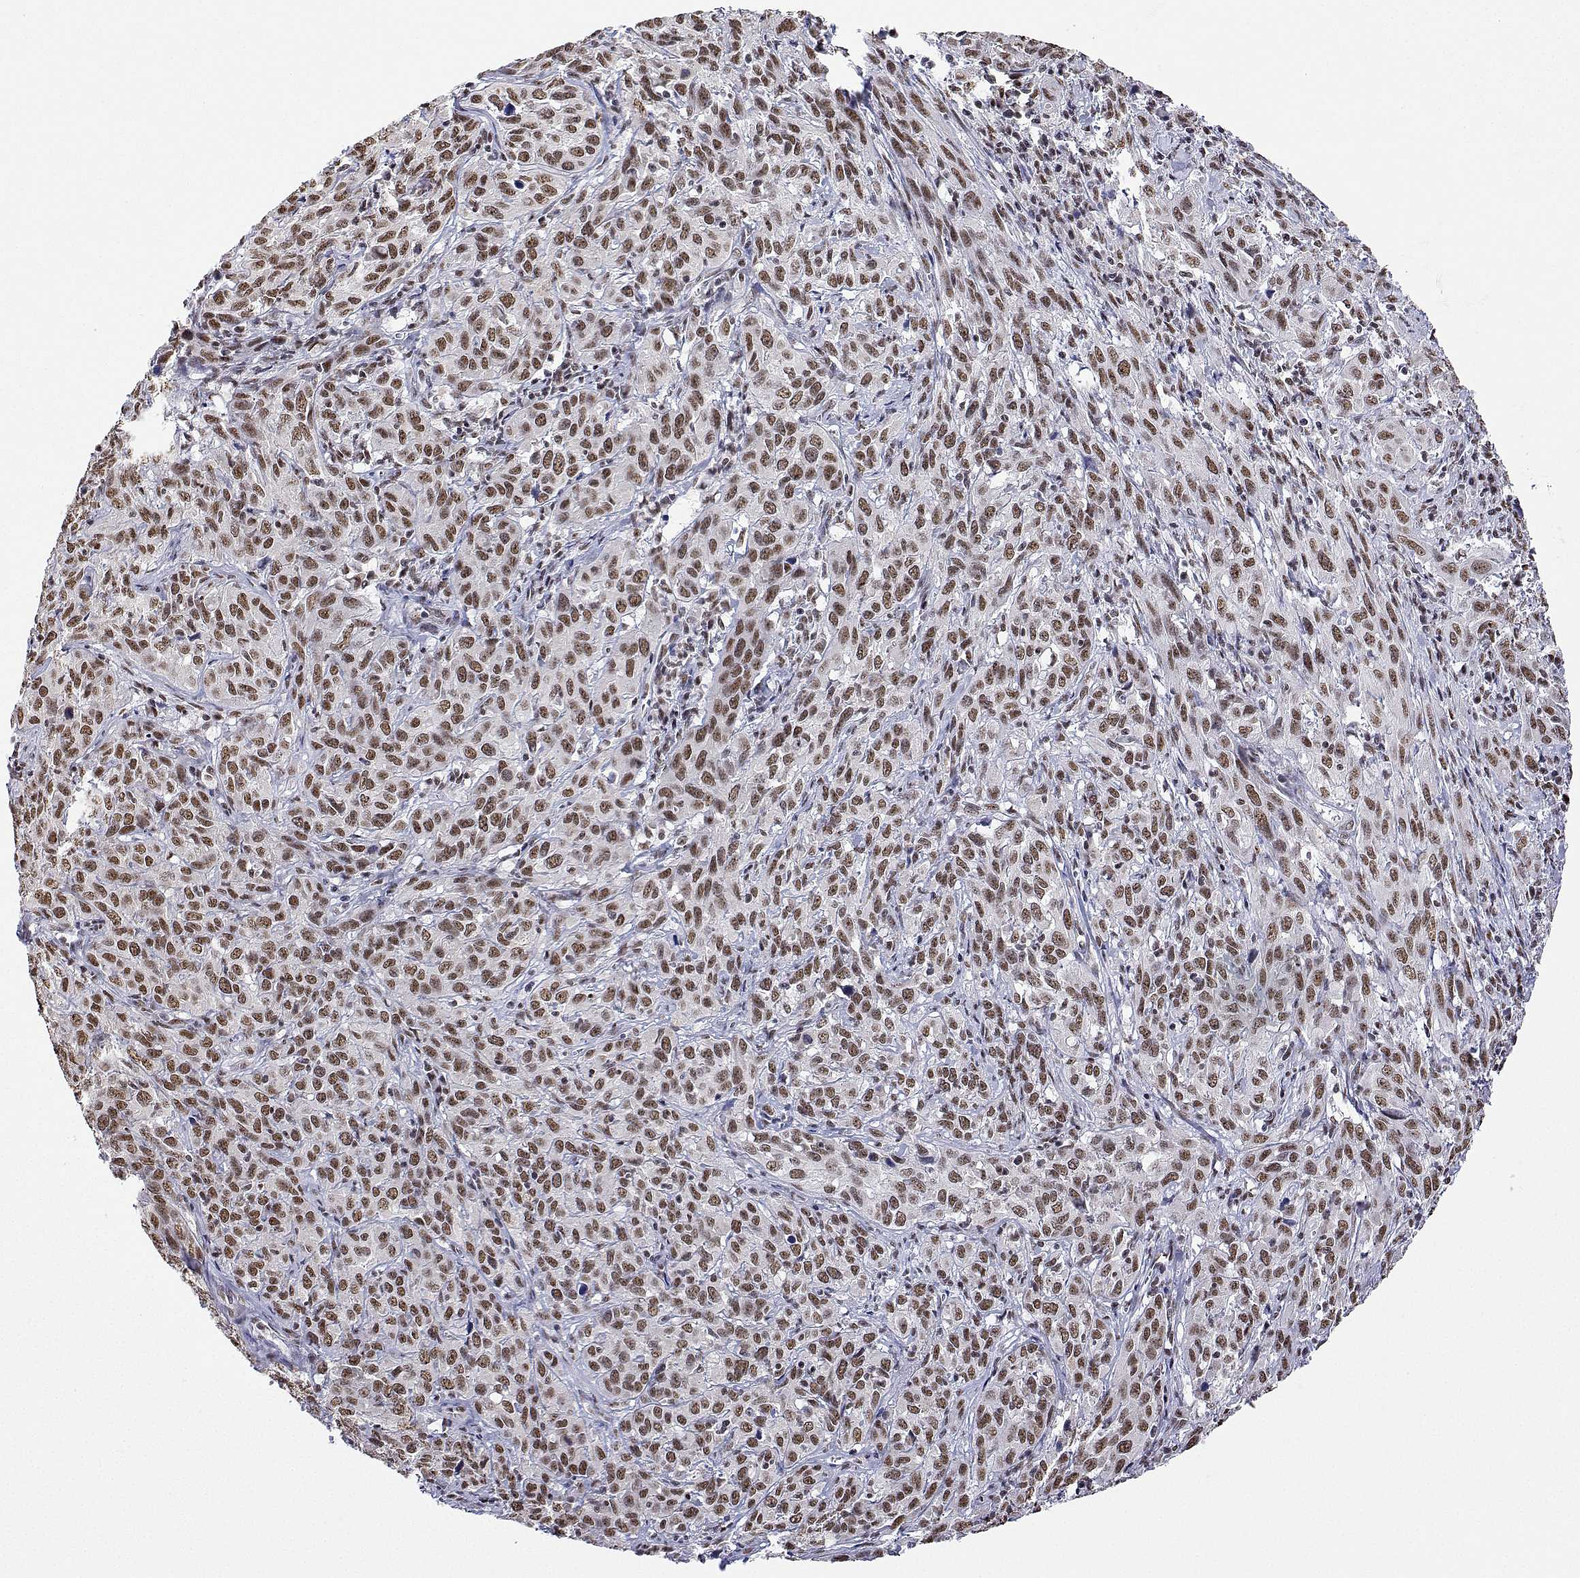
{"staining": {"intensity": "moderate", "quantity": ">75%", "location": "nuclear"}, "tissue": "cervical cancer", "cell_type": "Tumor cells", "image_type": "cancer", "snomed": [{"axis": "morphology", "description": "Squamous cell carcinoma, NOS"}, {"axis": "topography", "description": "Cervix"}], "caption": "Immunohistochemistry (IHC) staining of squamous cell carcinoma (cervical), which shows medium levels of moderate nuclear expression in about >75% of tumor cells indicating moderate nuclear protein positivity. The staining was performed using DAB (3,3'-diaminobenzidine) (brown) for protein detection and nuclei were counterstained in hematoxylin (blue).", "gene": "ADAR", "patient": {"sex": "female", "age": 51}}